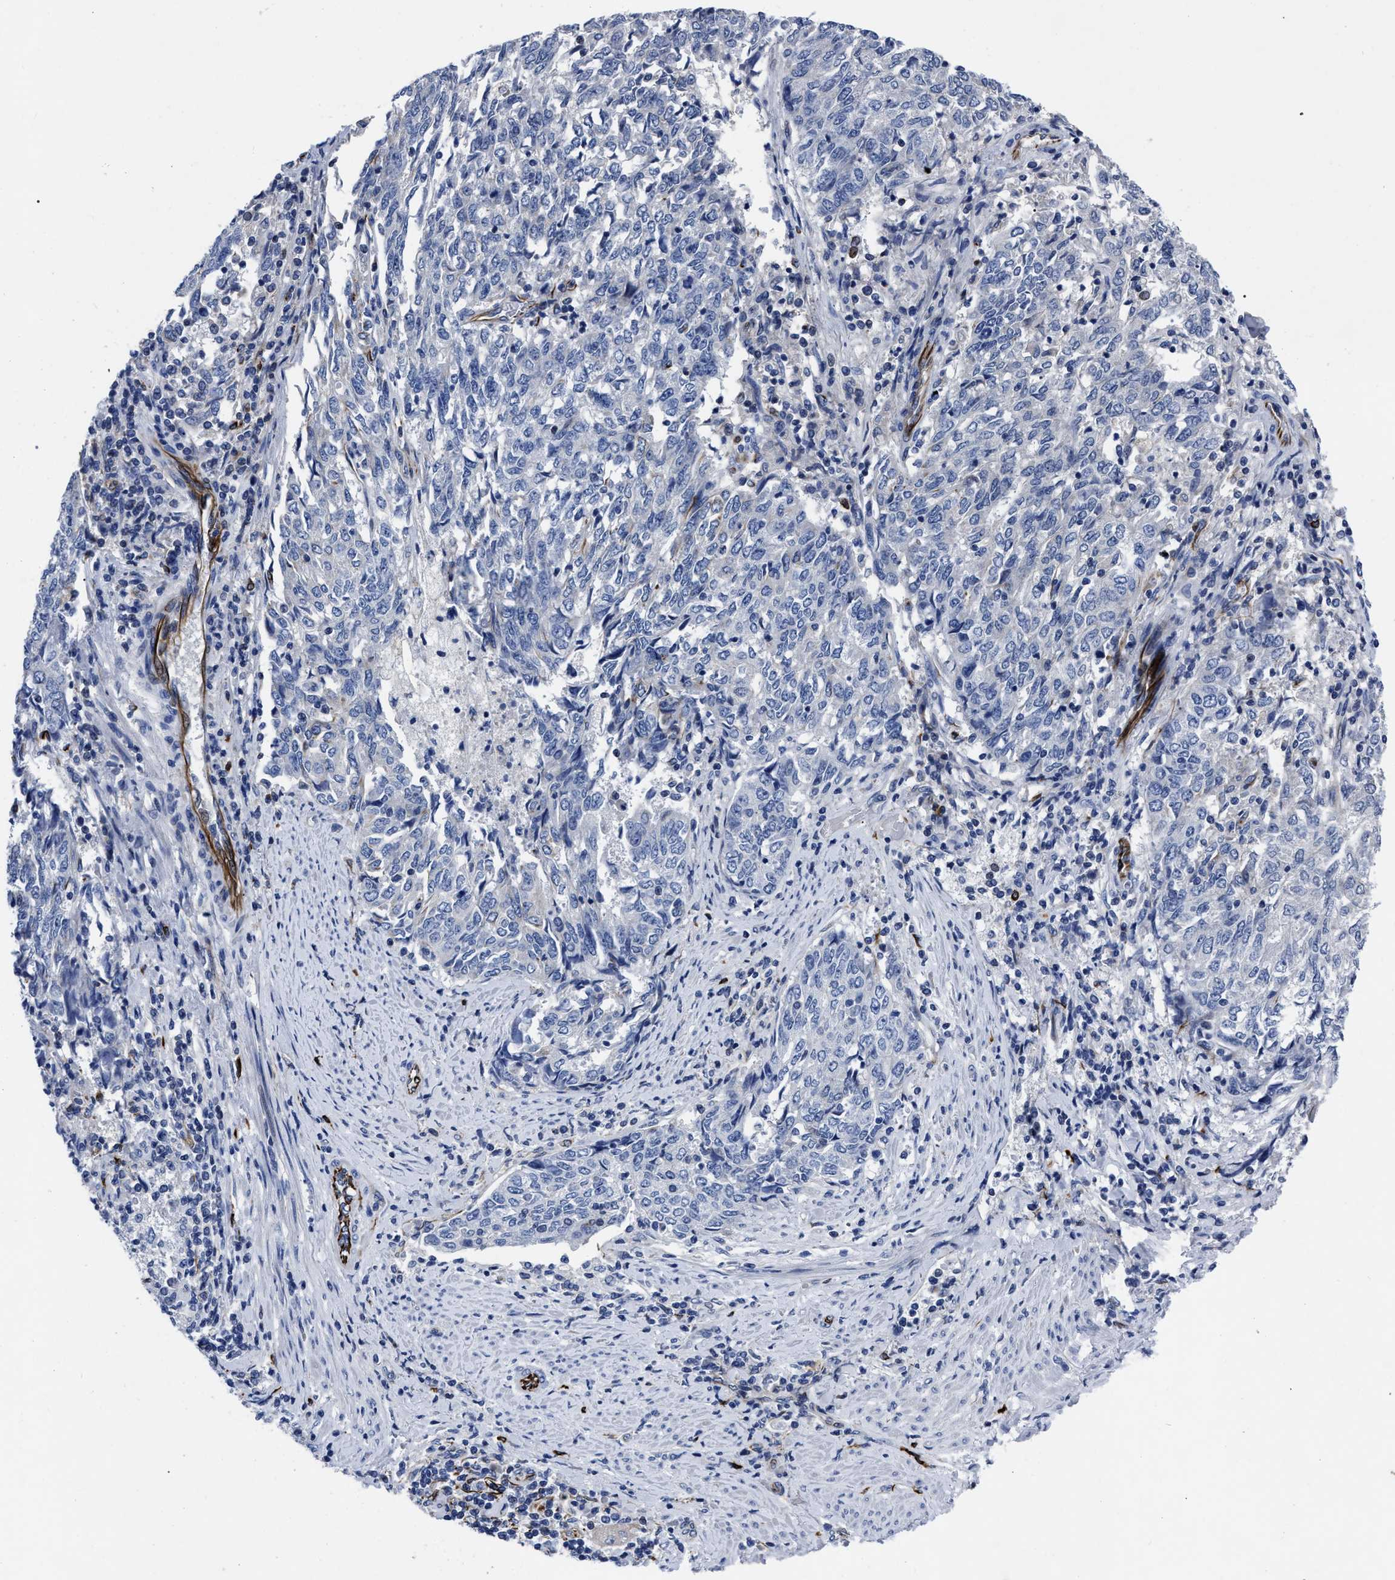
{"staining": {"intensity": "negative", "quantity": "none", "location": "none"}, "tissue": "endometrial cancer", "cell_type": "Tumor cells", "image_type": "cancer", "snomed": [{"axis": "morphology", "description": "Adenocarcinoma, NOS"}, {"axis": "topography", "description": "Endometrium"}], "caption": "Immunohistochemistry photomicrograph of neoplastic tissue: endometrial cancer (adenocarcinoma) stained with DAB exhibits no significant protein staining in tumor cells.", "gene": "OR10G3", "patient": {"sex": "female", "age": 80}}